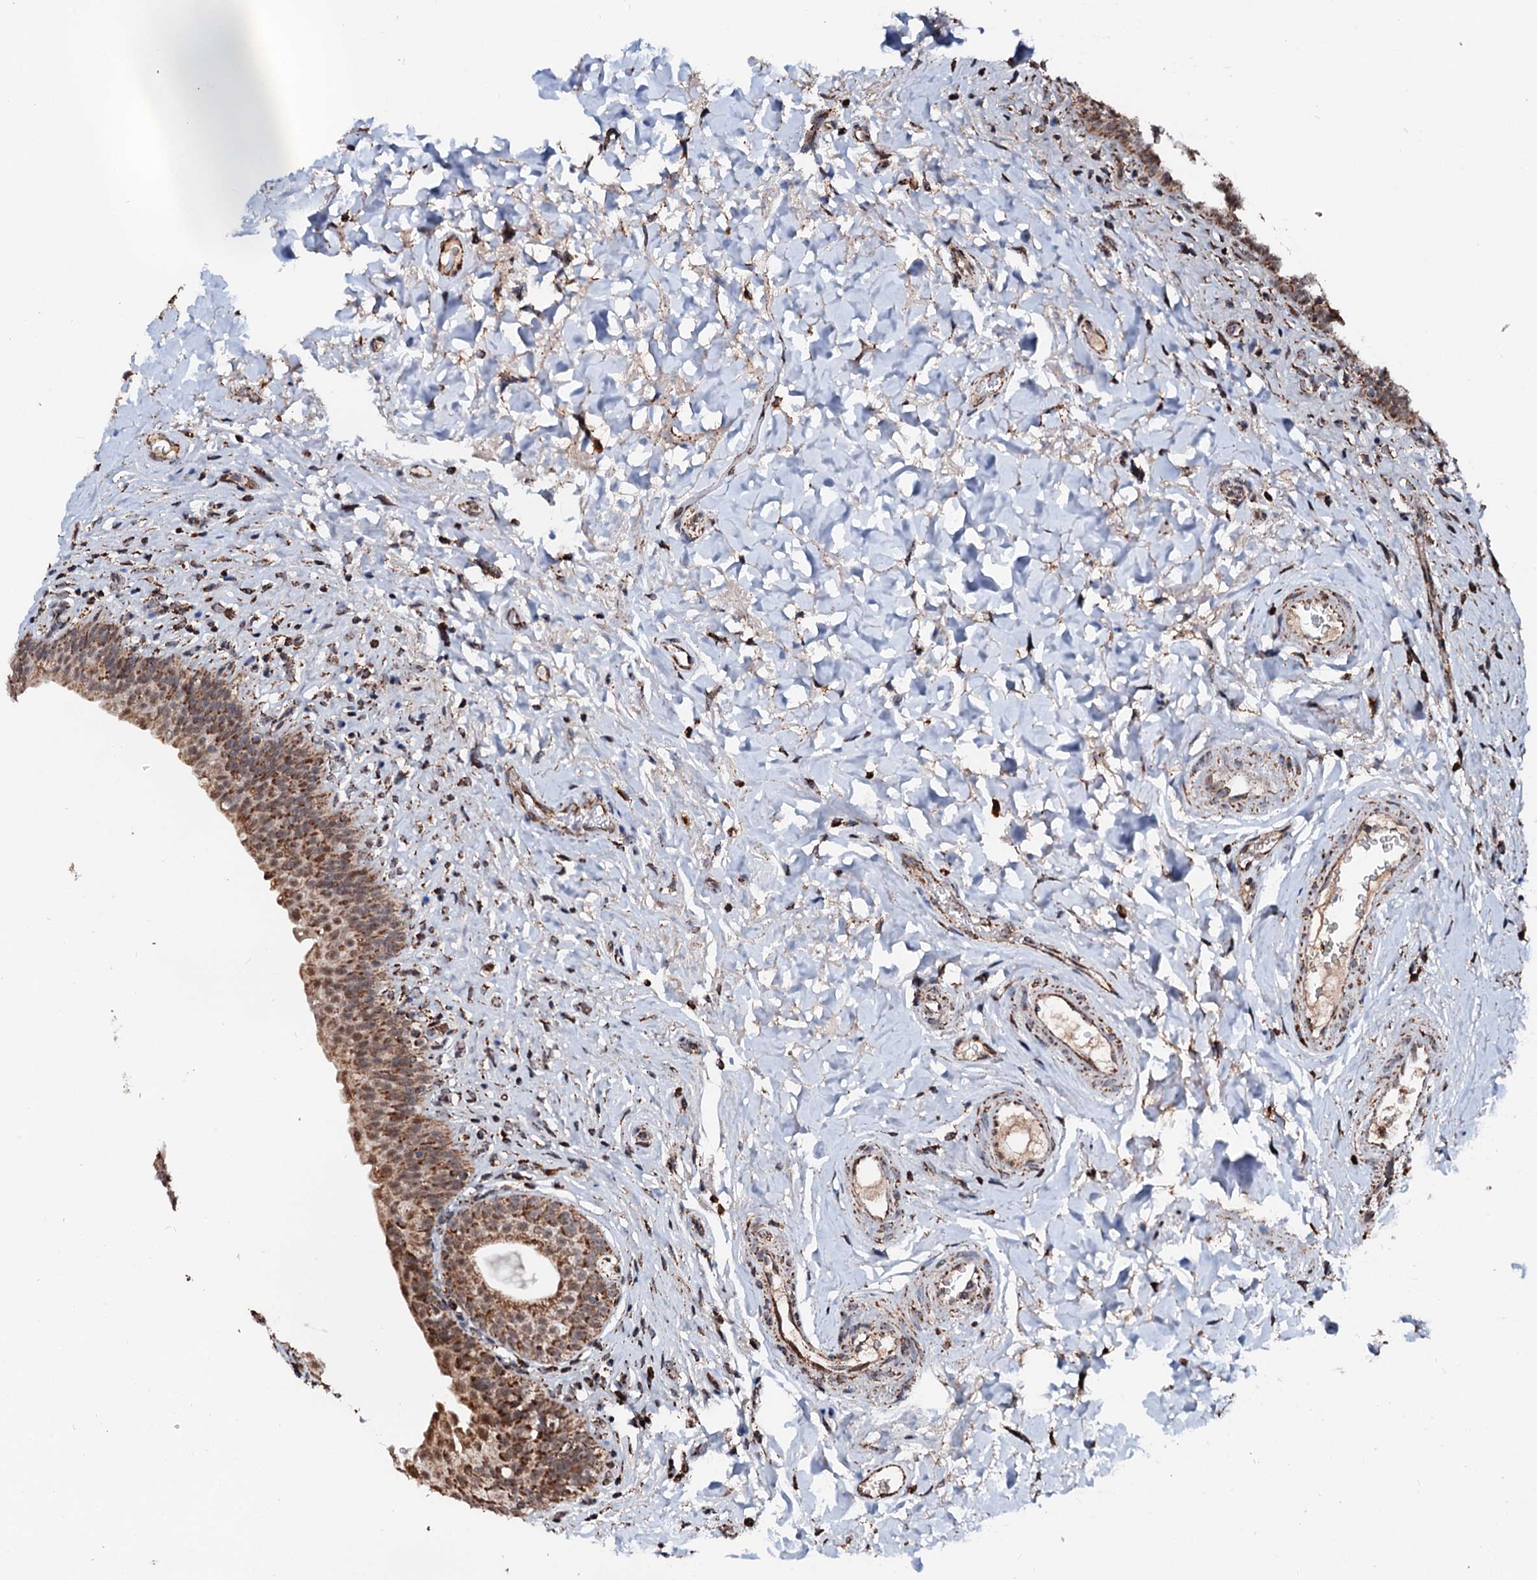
{"staining": {"intensity": "moderate", "quantity": ">75%", "location": "cytoplasmic/membranous,nuclear"}, "tissue": "urinary bladder", "cell_type": "Urothelial cells", "image_type": "normal", "snomed": [{"axis": "morphology", "description": "Normal tissue, NOS"}, {"axis": "topography", "description": "Urinary bladder"}], "caption": "This is a photomicrograph of IHC staining of benign urinary bladder, which shows moderate staining in the cytoplasmic/membranous,nuclear of urothelial cells.", "gene": "SECISBP2L", "patient": {"sex": "male", "age": 83}}